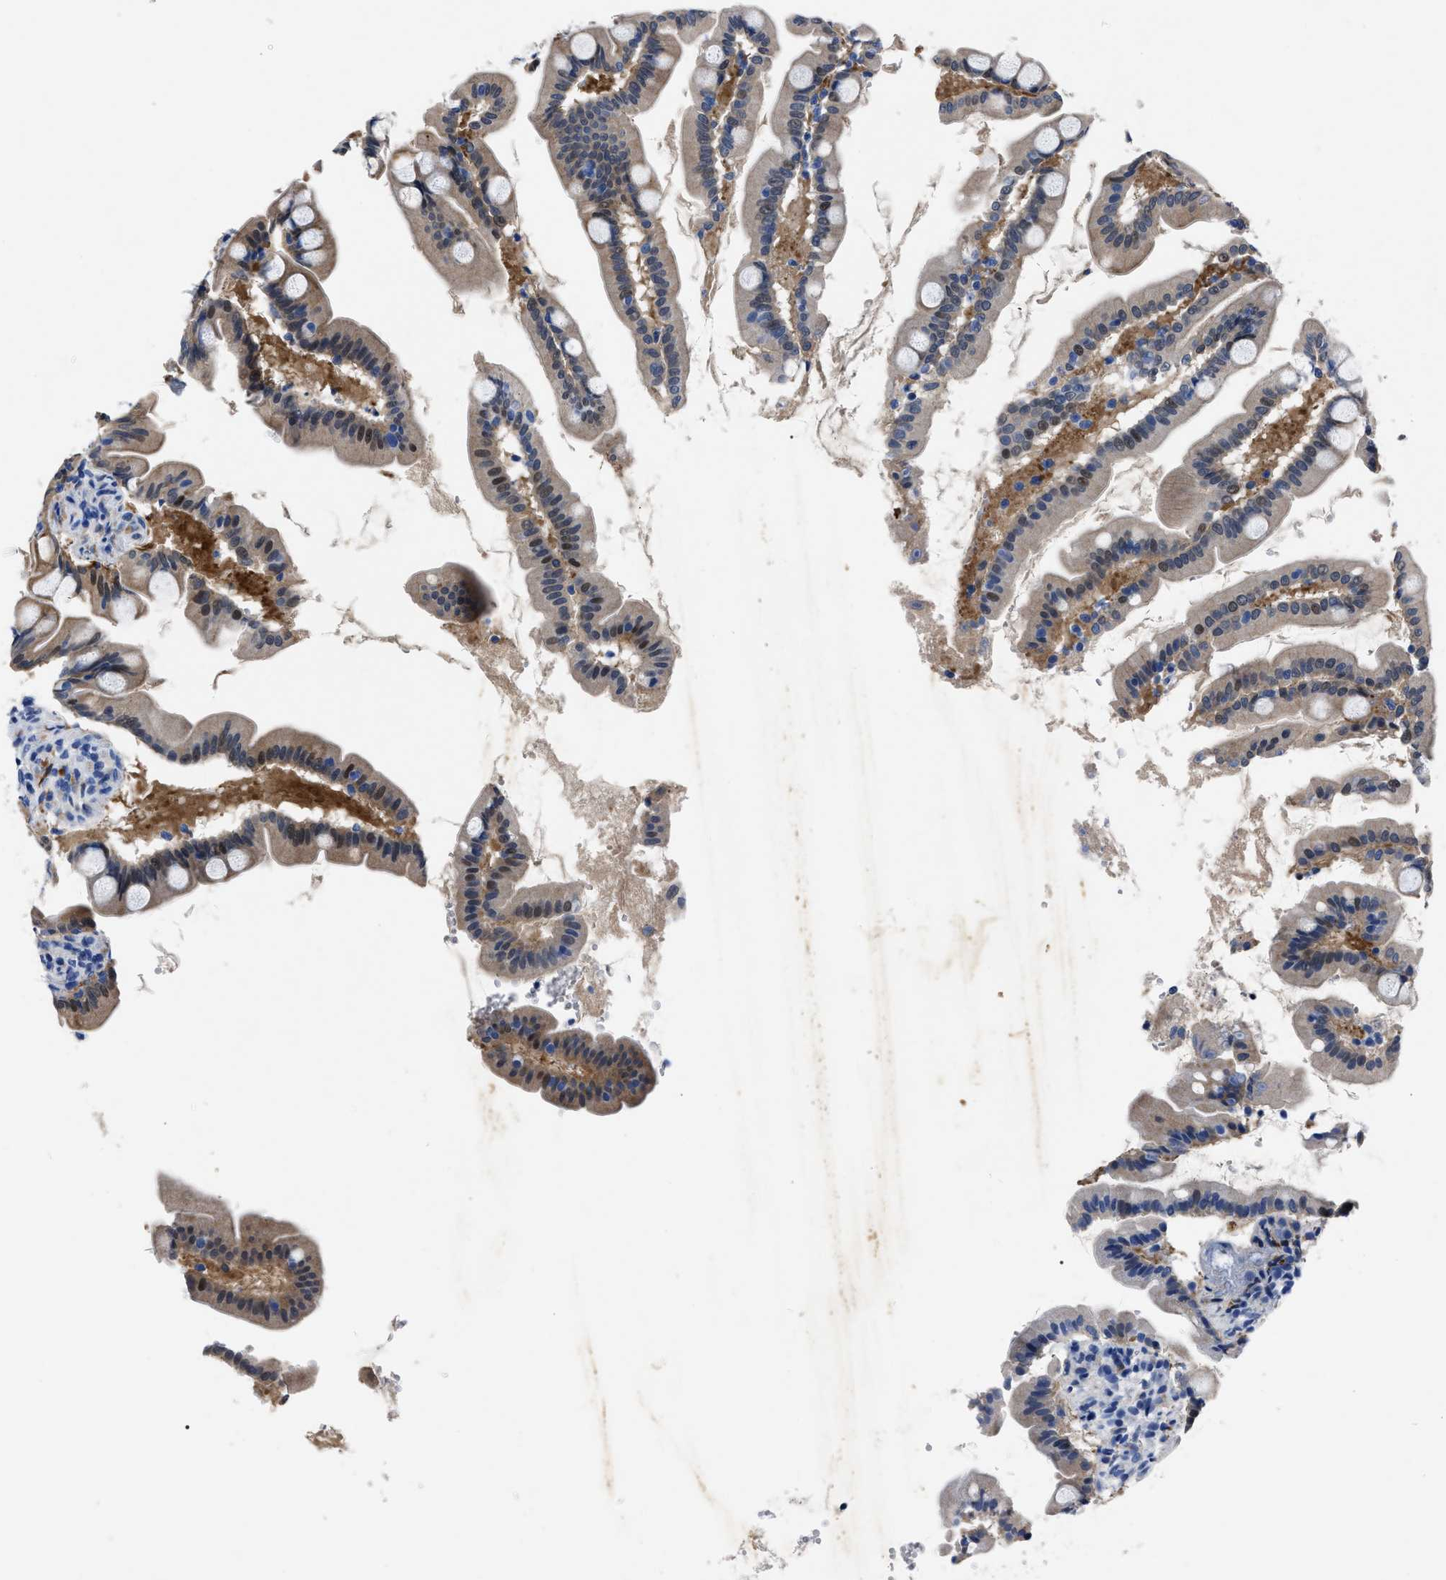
{"staining": {"intensity": "moderate", "quantity": ">75%", "location": "cytoplasmic/membranous,nuclear"}, "tissue": "small intestine", "cell_type": "Glandular cells", "image_type": "normal", "snomed": [{"axis": "morphology", "description": "Normal tissue, NOS"}, {"axis": "topography", "description": "Small intestine"}], "caption": "Immunohistochemistry (IHC) (DAB (3,3'-diaminobenzidine)) staining of benign small intestine reveals moderate cytoplasmic/membranous,nuclear protein staining in about >75% of glandular cells.", "gene": "OR10G3", "patient": {"sex": "female", "age": 56}}